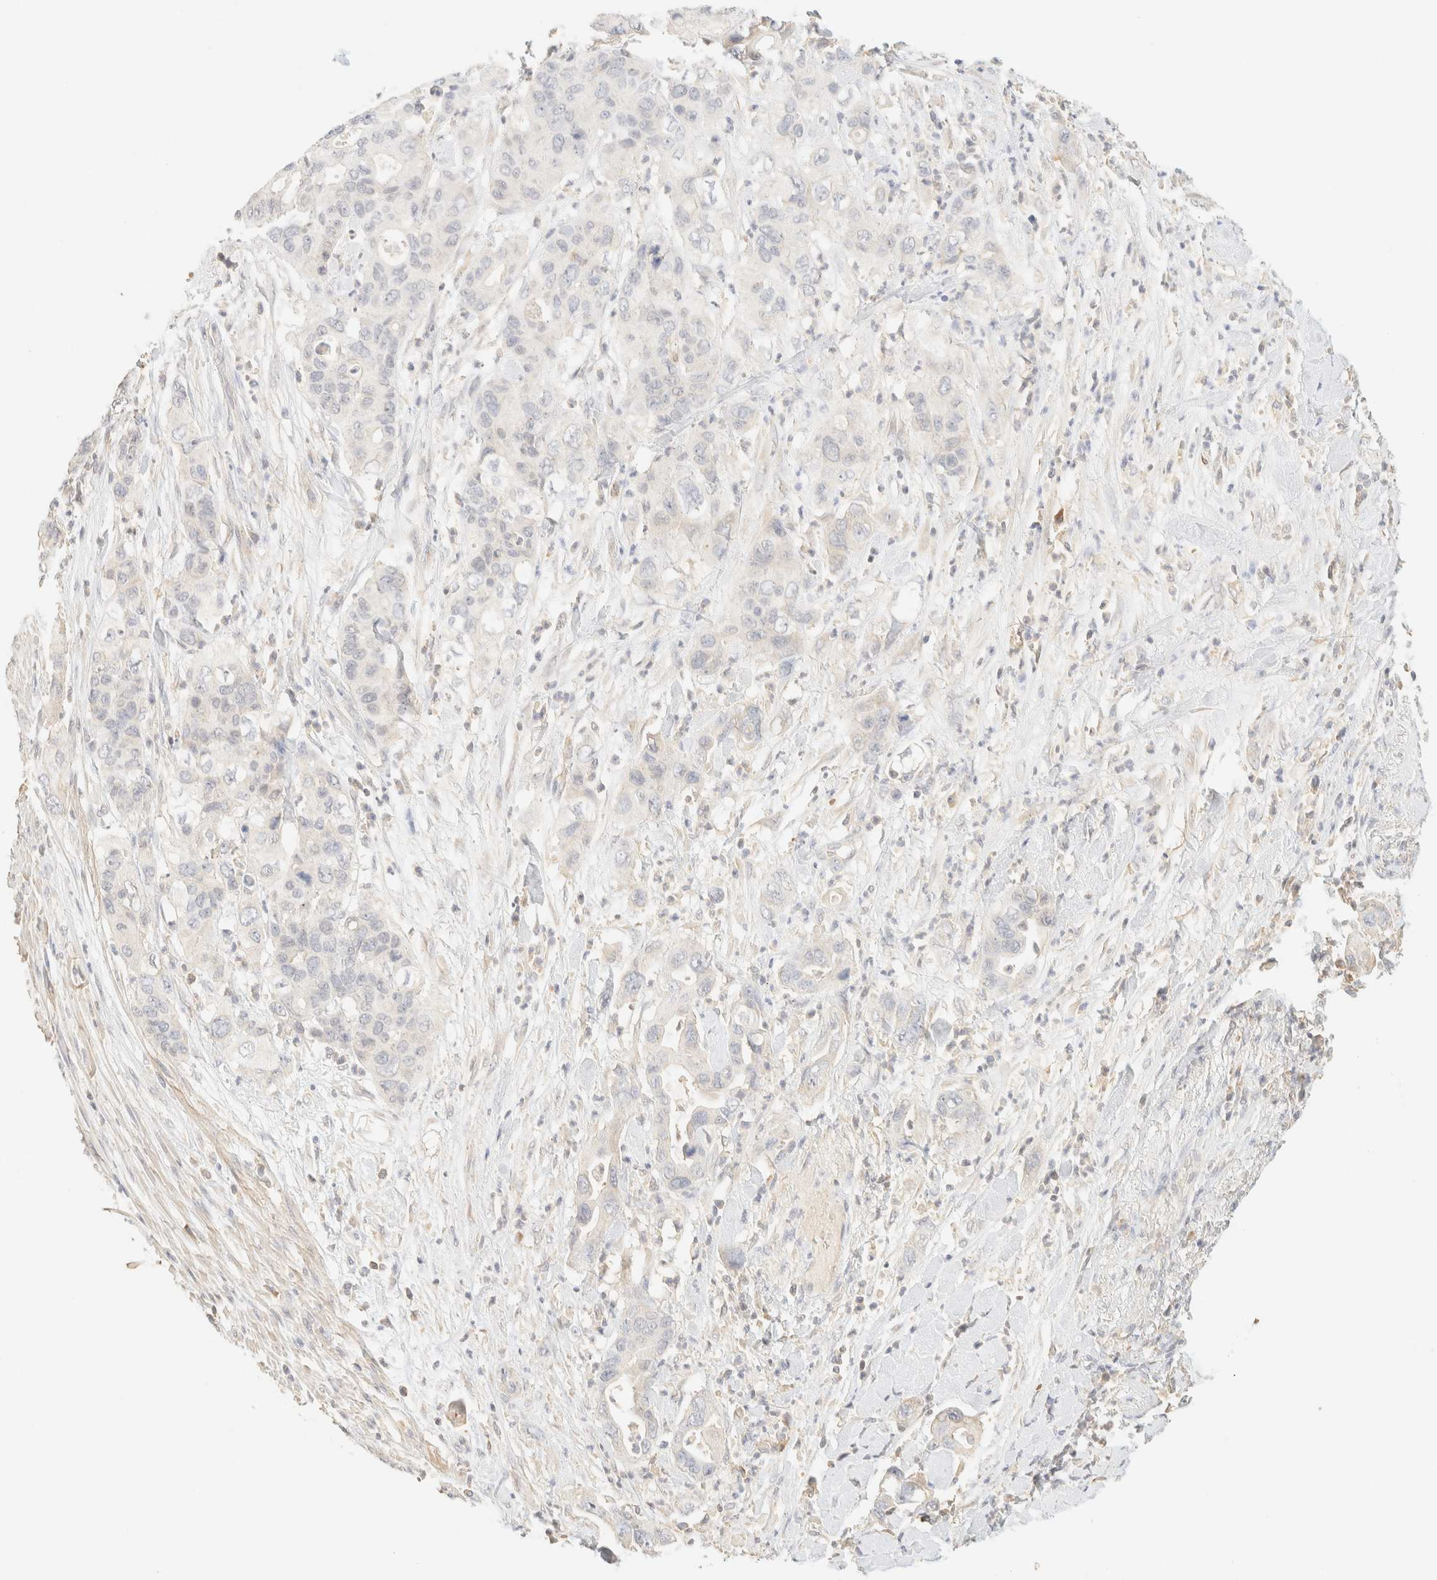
{"staining": {"intensity": "negative", "quantity": "none", "location": "none"}, "tissue": "pancreatic cancer", "cell_type": "Tumor cells", "image_type": "cancer", "snomed": [{"axis": "morphology", "description": "Adenocarcinoma, NOS"}, {"axis": "topography", "description": "Pancreas"}], "caption": "Tumor cells show no significant protein positivity in pancreatic cancer.", "gene": "TIMD4", "patient": {"sex": "female", "age": 71}}